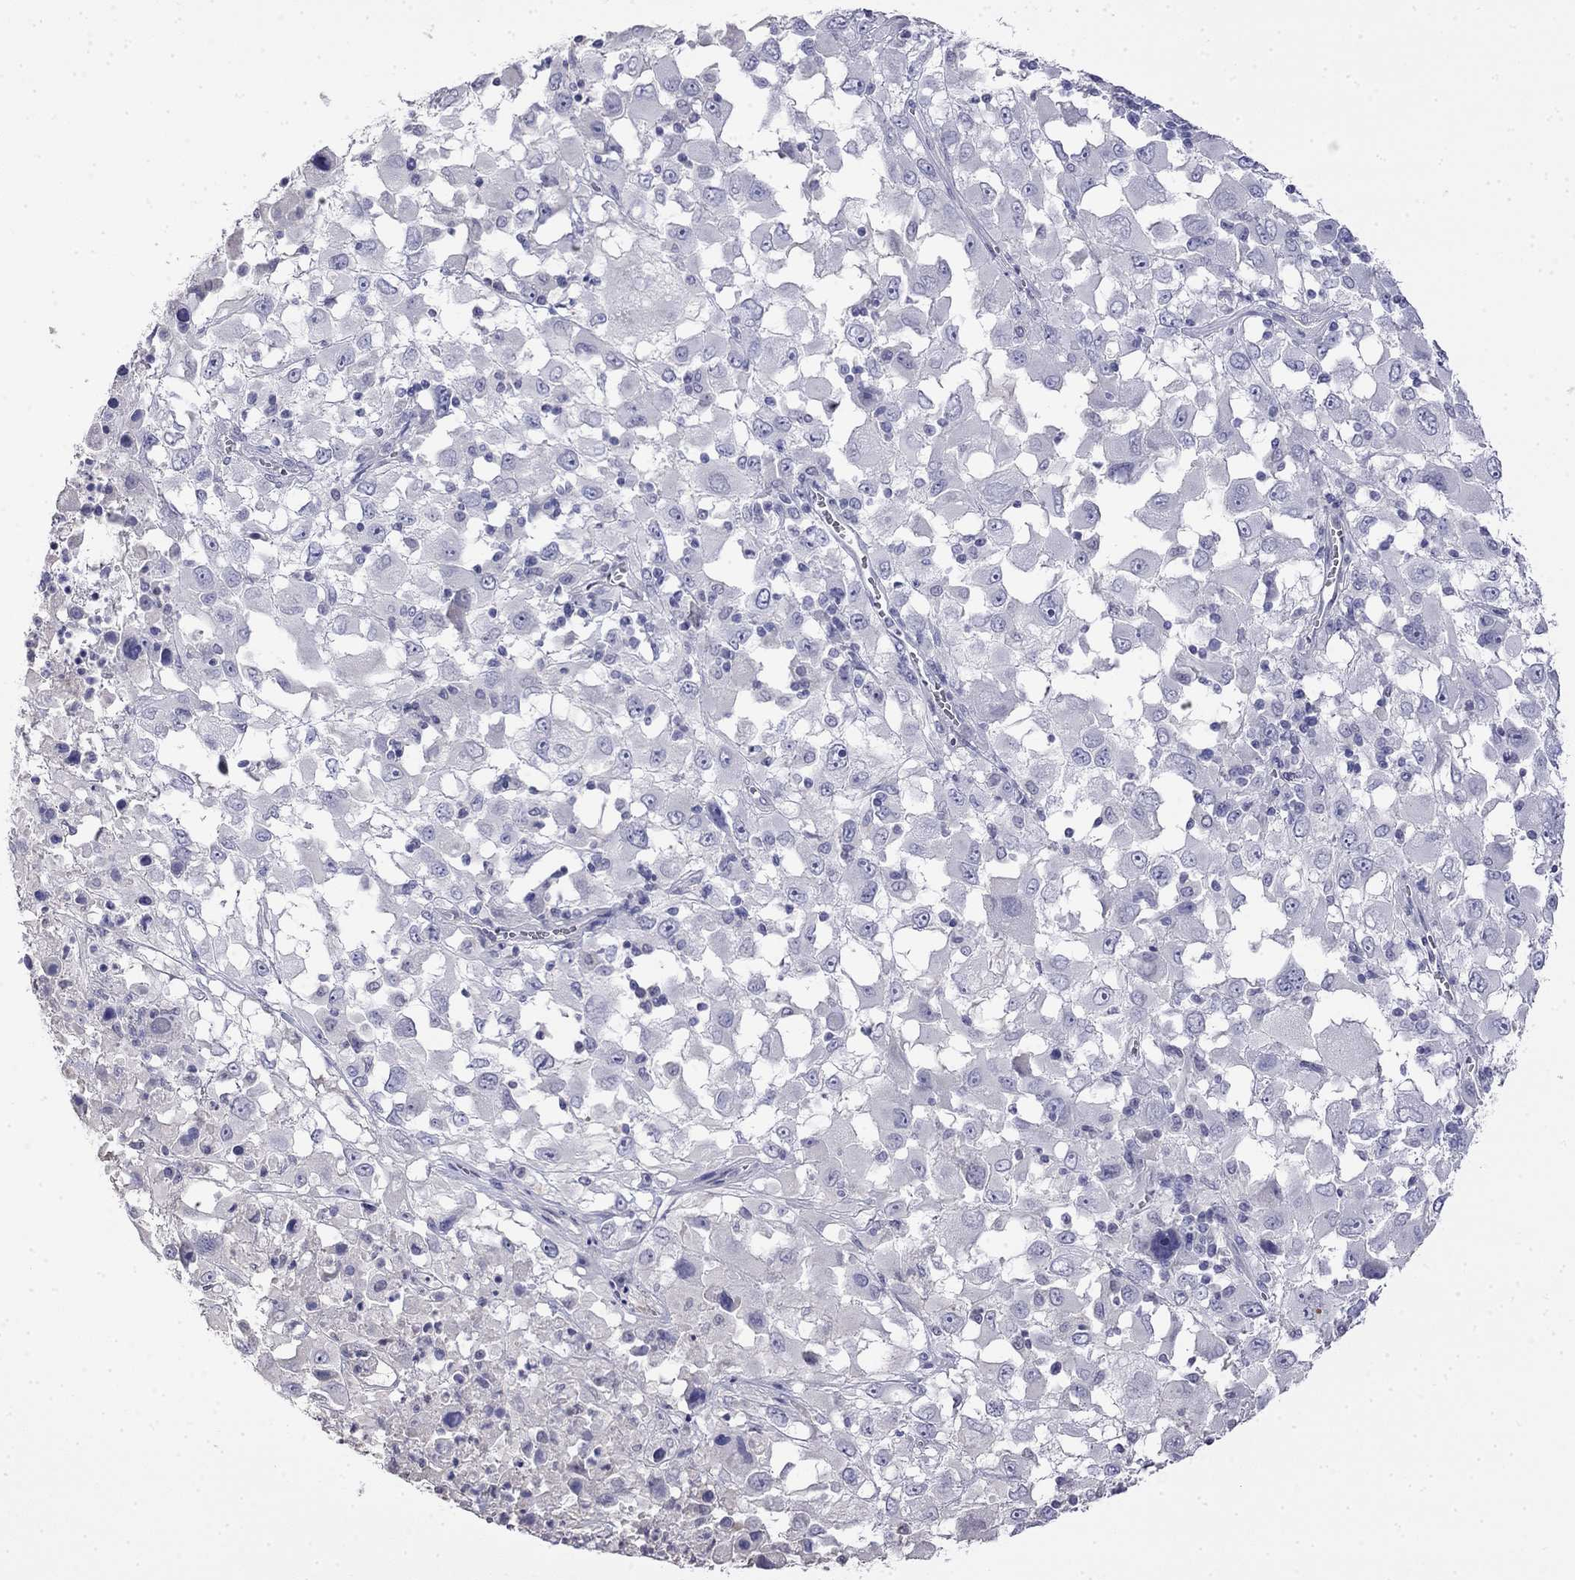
{"staining": {"intensity": "negative", "quantity": "none", "location": "none"}, "tissue": "melanoma", "cell_type": "Tumor cells", "image_type": "cancer", "snomed": [{"axis": "morphology", "description": "Malignant melanoma, Metastatic site"}, {"axis": "topography", "description": "Soft tissue"}], "caption": "An image of melanoma stained for a protein shows no brown staining in tumor cells. (DAB (3,3'-diaminobenzidine) immunohistochemistry with hematoxylin counter stain).", "gene": "GUCA1B", "patient": {"sex": "male", "age": 50}}